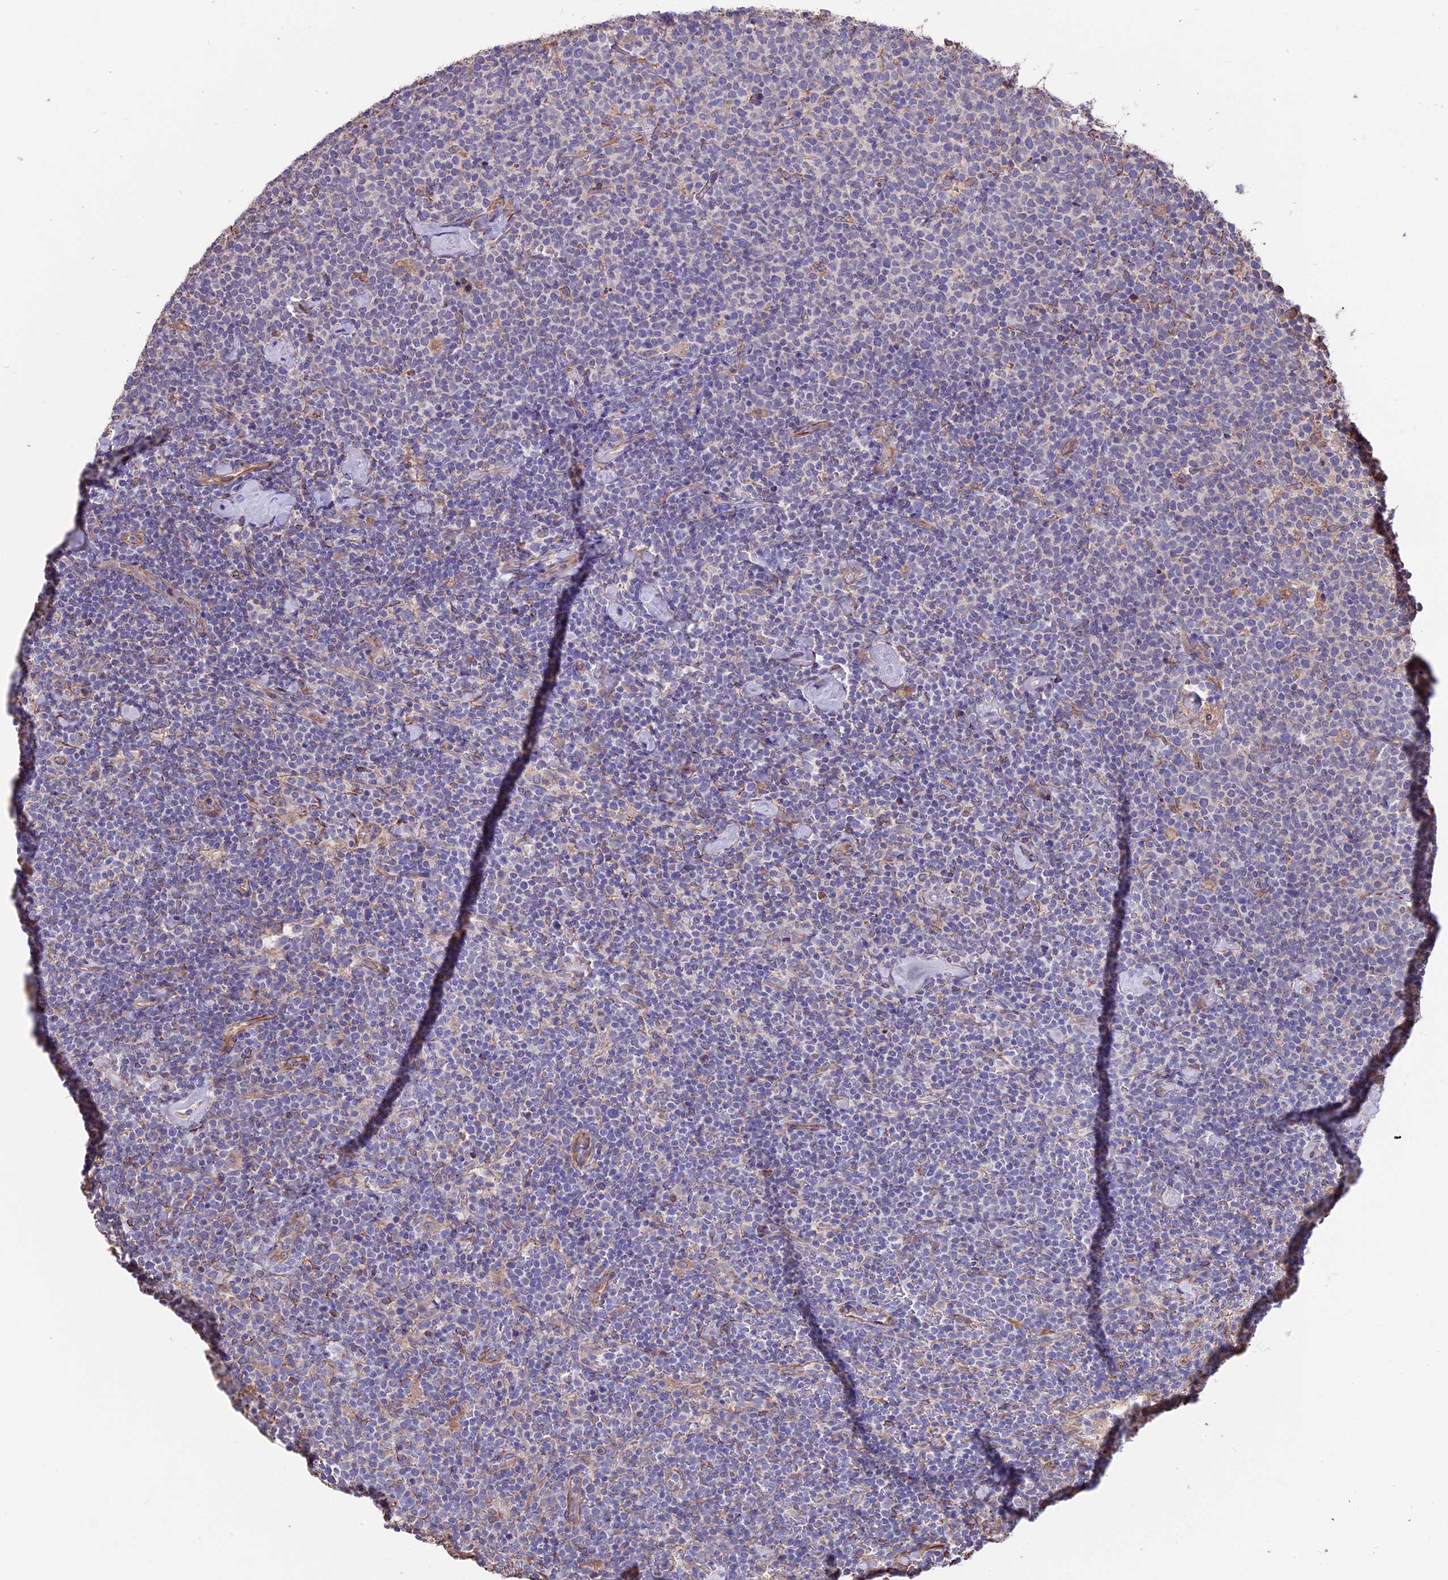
{"staining": {"intensity": "negative", "quantity": "none", "location": "none"}, "tissue": "lymphoma", "cell_type": "Tumor cells", "image_type": "cancer", "snomed": [{"axis": "morphology", "description": "Malignant lymphoma, non-Hodgkin's type, High grade"}, {"axis": "topography", "description": "Lymph node"}], "caption": "Lymphoma was stained to show a protein in brown. There is no significant expression in tumor cells. (Brightfield microscopy of DAB immunohistochemistry (IHC) at high magnification).", "gene": "SEH1L", "patient": {"sex": "male", "age": 61}}